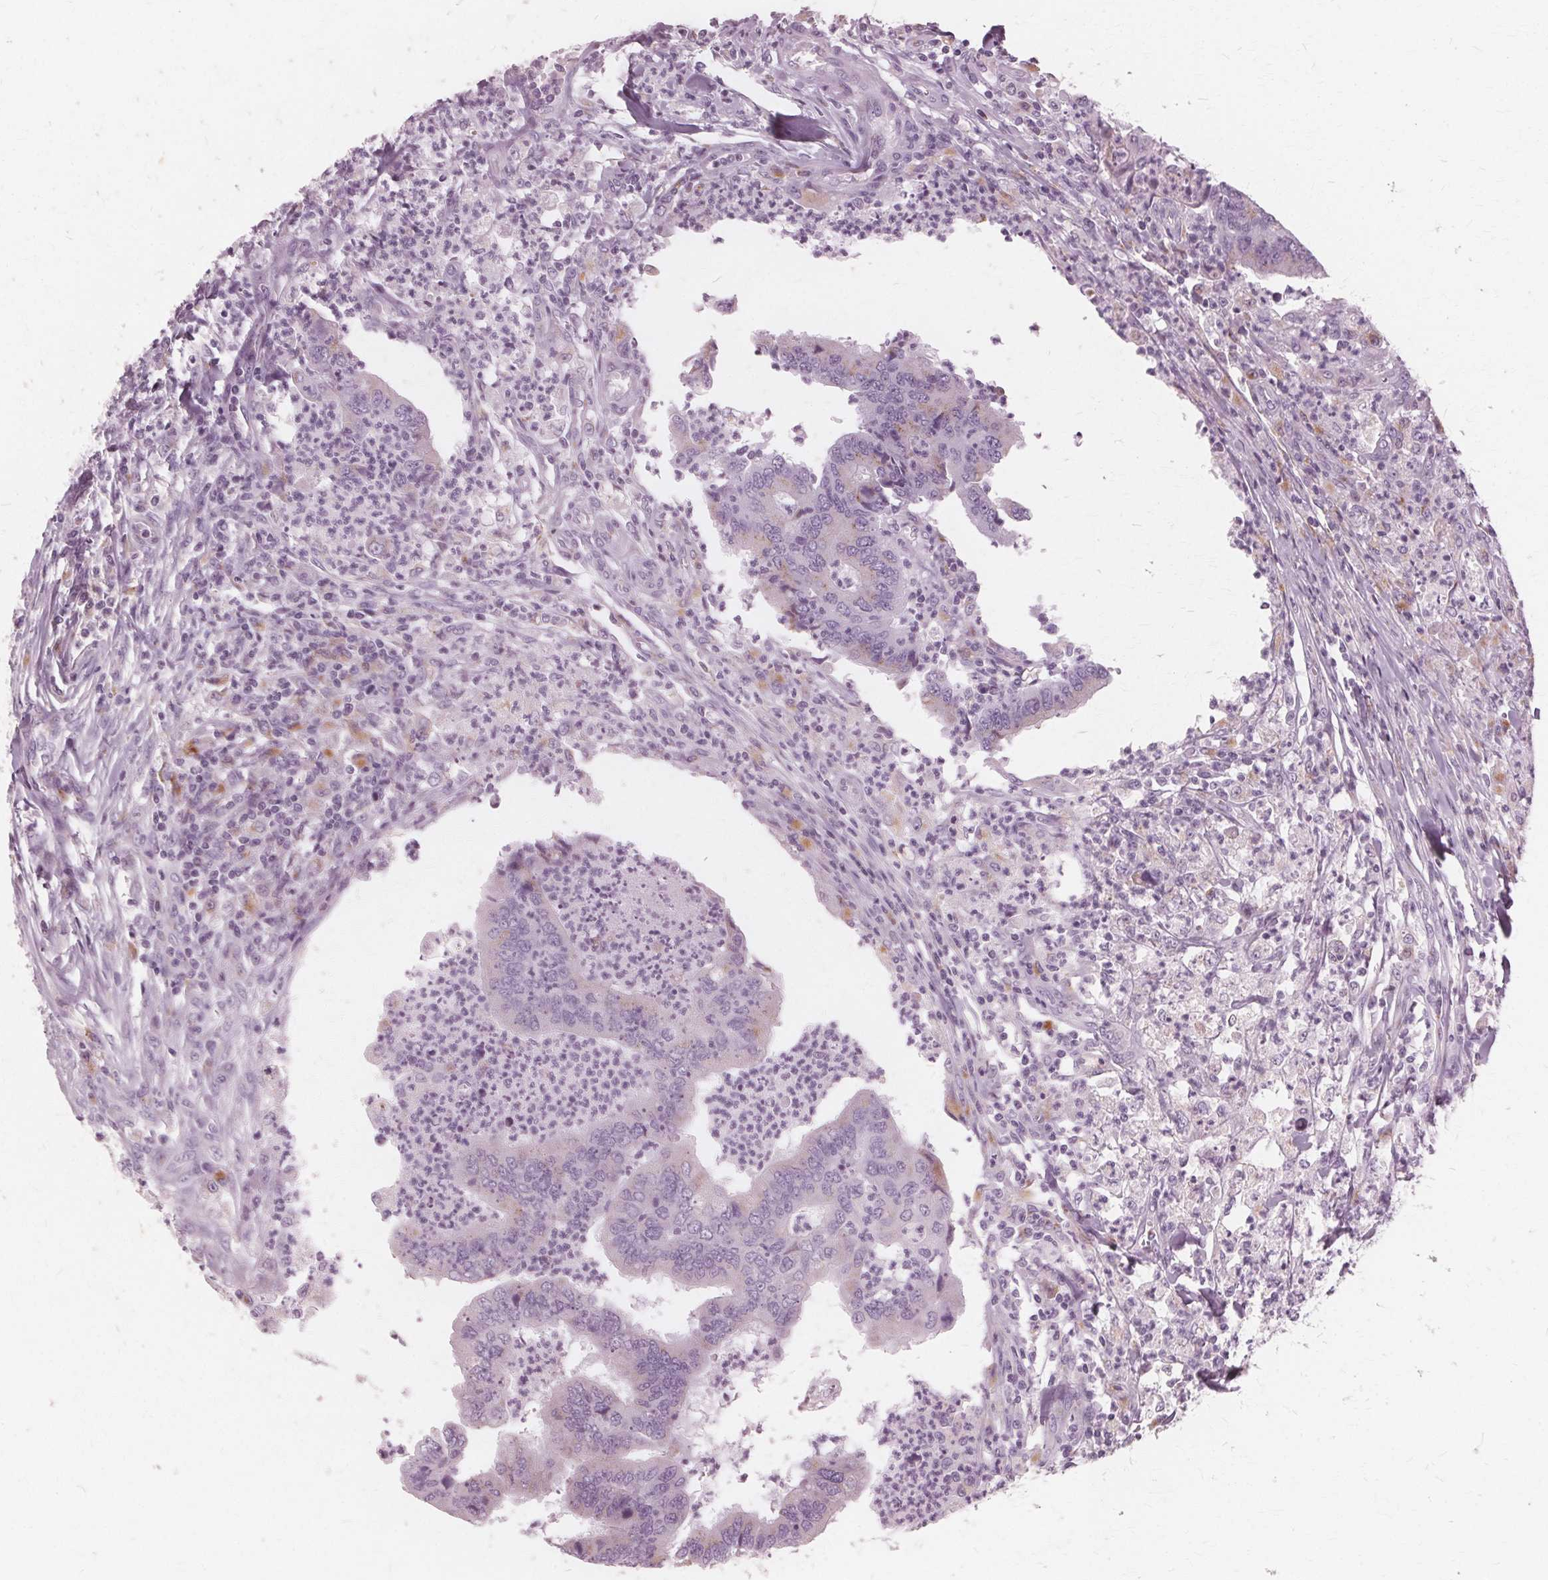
{"staining": {"intensity": "negative", "quantity": "none", "location": "none"}, "tissue": "colorectal cancer", "cell_type": "Tumor cells", "image_type": "cancer", "snomed": [{"axis": "morphology", "description": "Adenocarcinoma, NOS"}, {"axis": "topography", "description": "Colon"}], "caption": "IHC micrograph of neoplastic tissue: human colorectal adenocarcinoma stained with DAB (3,3'-diaminobenzidine) exhibits no significant protein expression in tumor cells.", "gene": "DNASE2", "patient": {"sex": "female", "age": 67}}